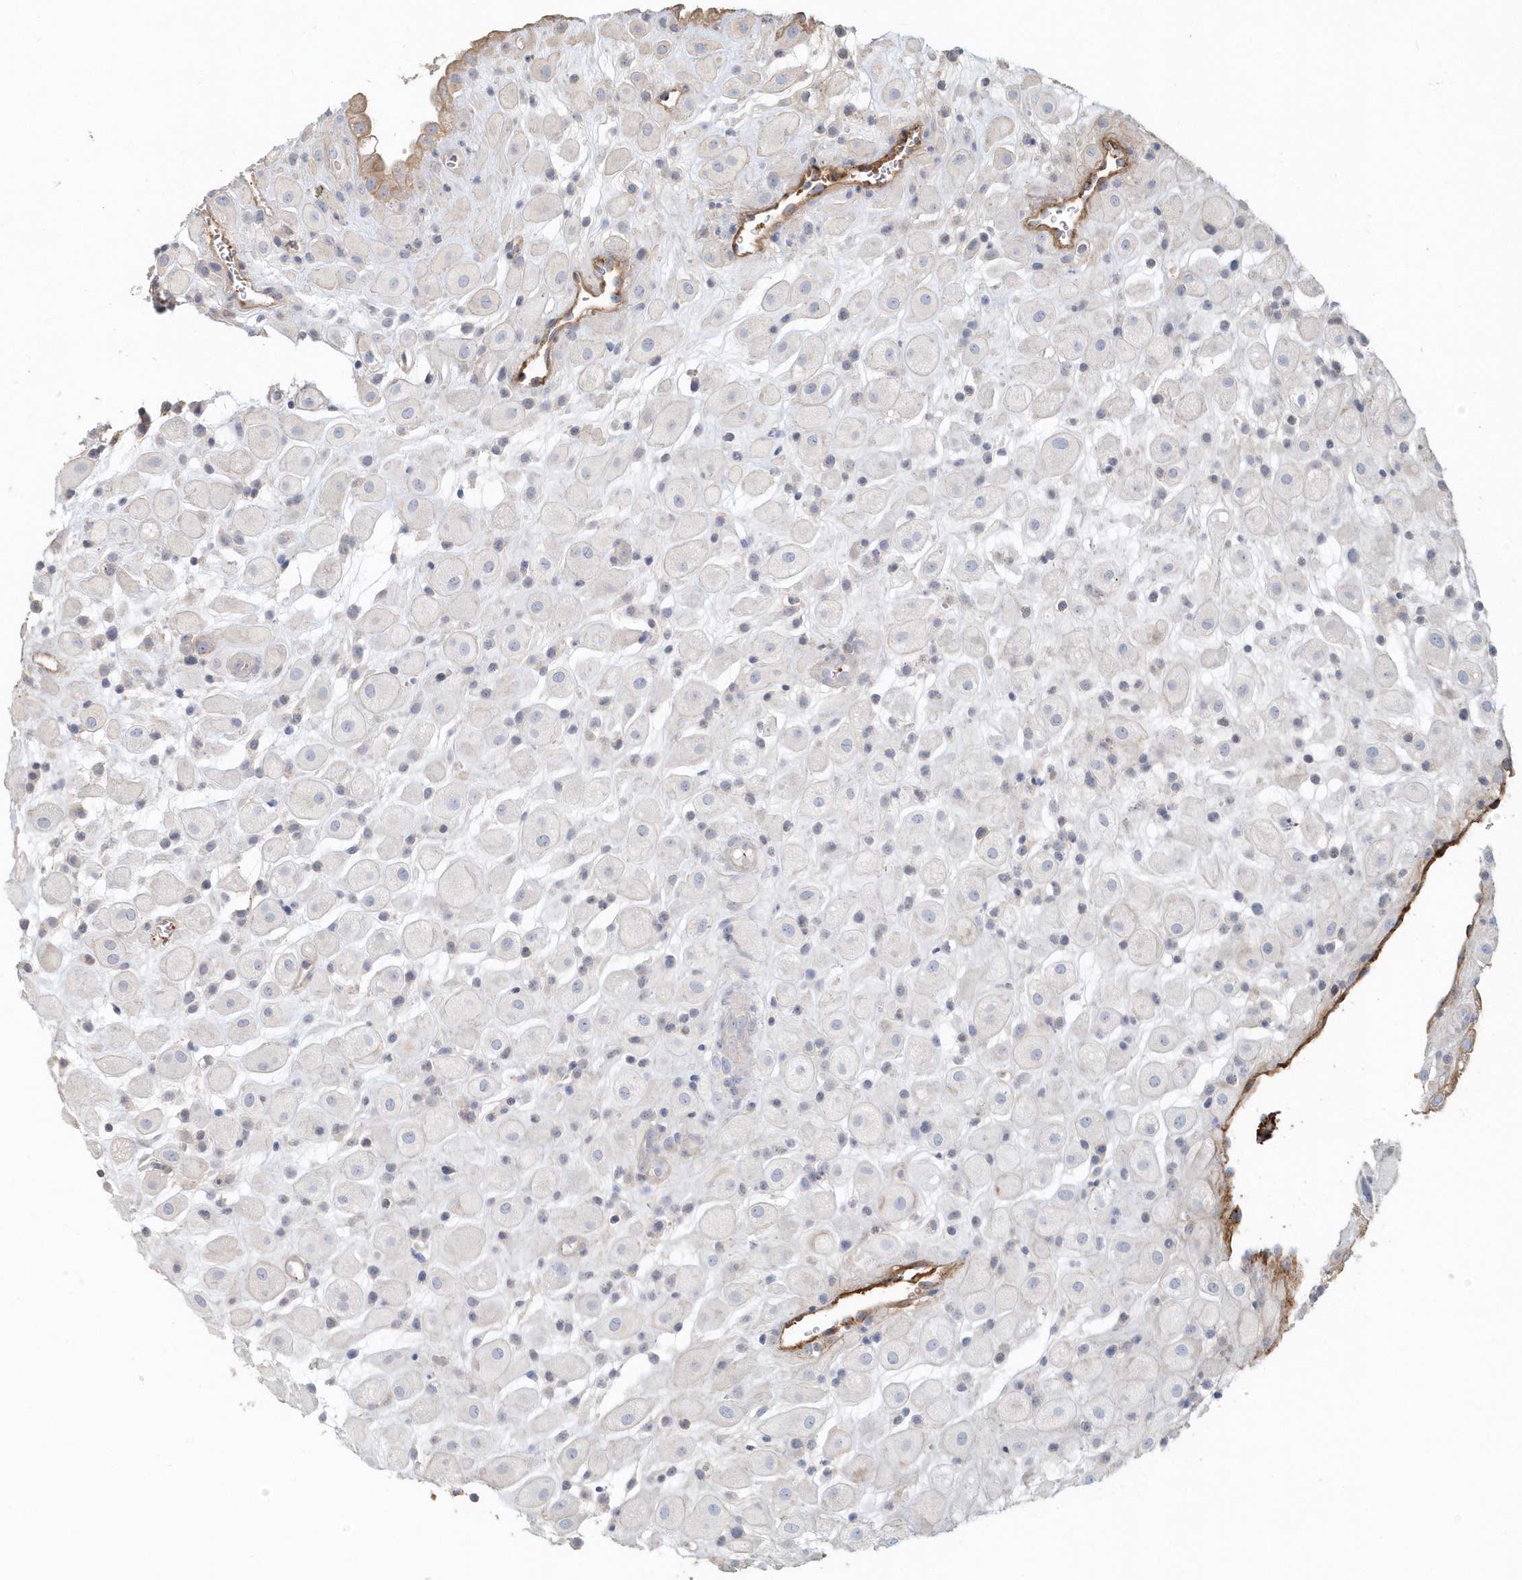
{"staining": {"intensity": "negative", "quantity": "none", "location": "none"}, "tissue": "placenta", "cell_type": "Decidual cells", "image_type": "normal", "snomed": [{"axis": "morphology", "description": "Normal tissue, NOS"}, {"axis": "topography", "description": "Placenta"}], "caption": "Decidual cells are negative for brown protein staining in normal placenta. The staining is performed using DAB (3,3'-diaminobenzidine) brown chromogen with nuclei counter-stained in using hematoxylin.", "gene": "MMRN1", "patient": {"sex": "female", "age": 35}}